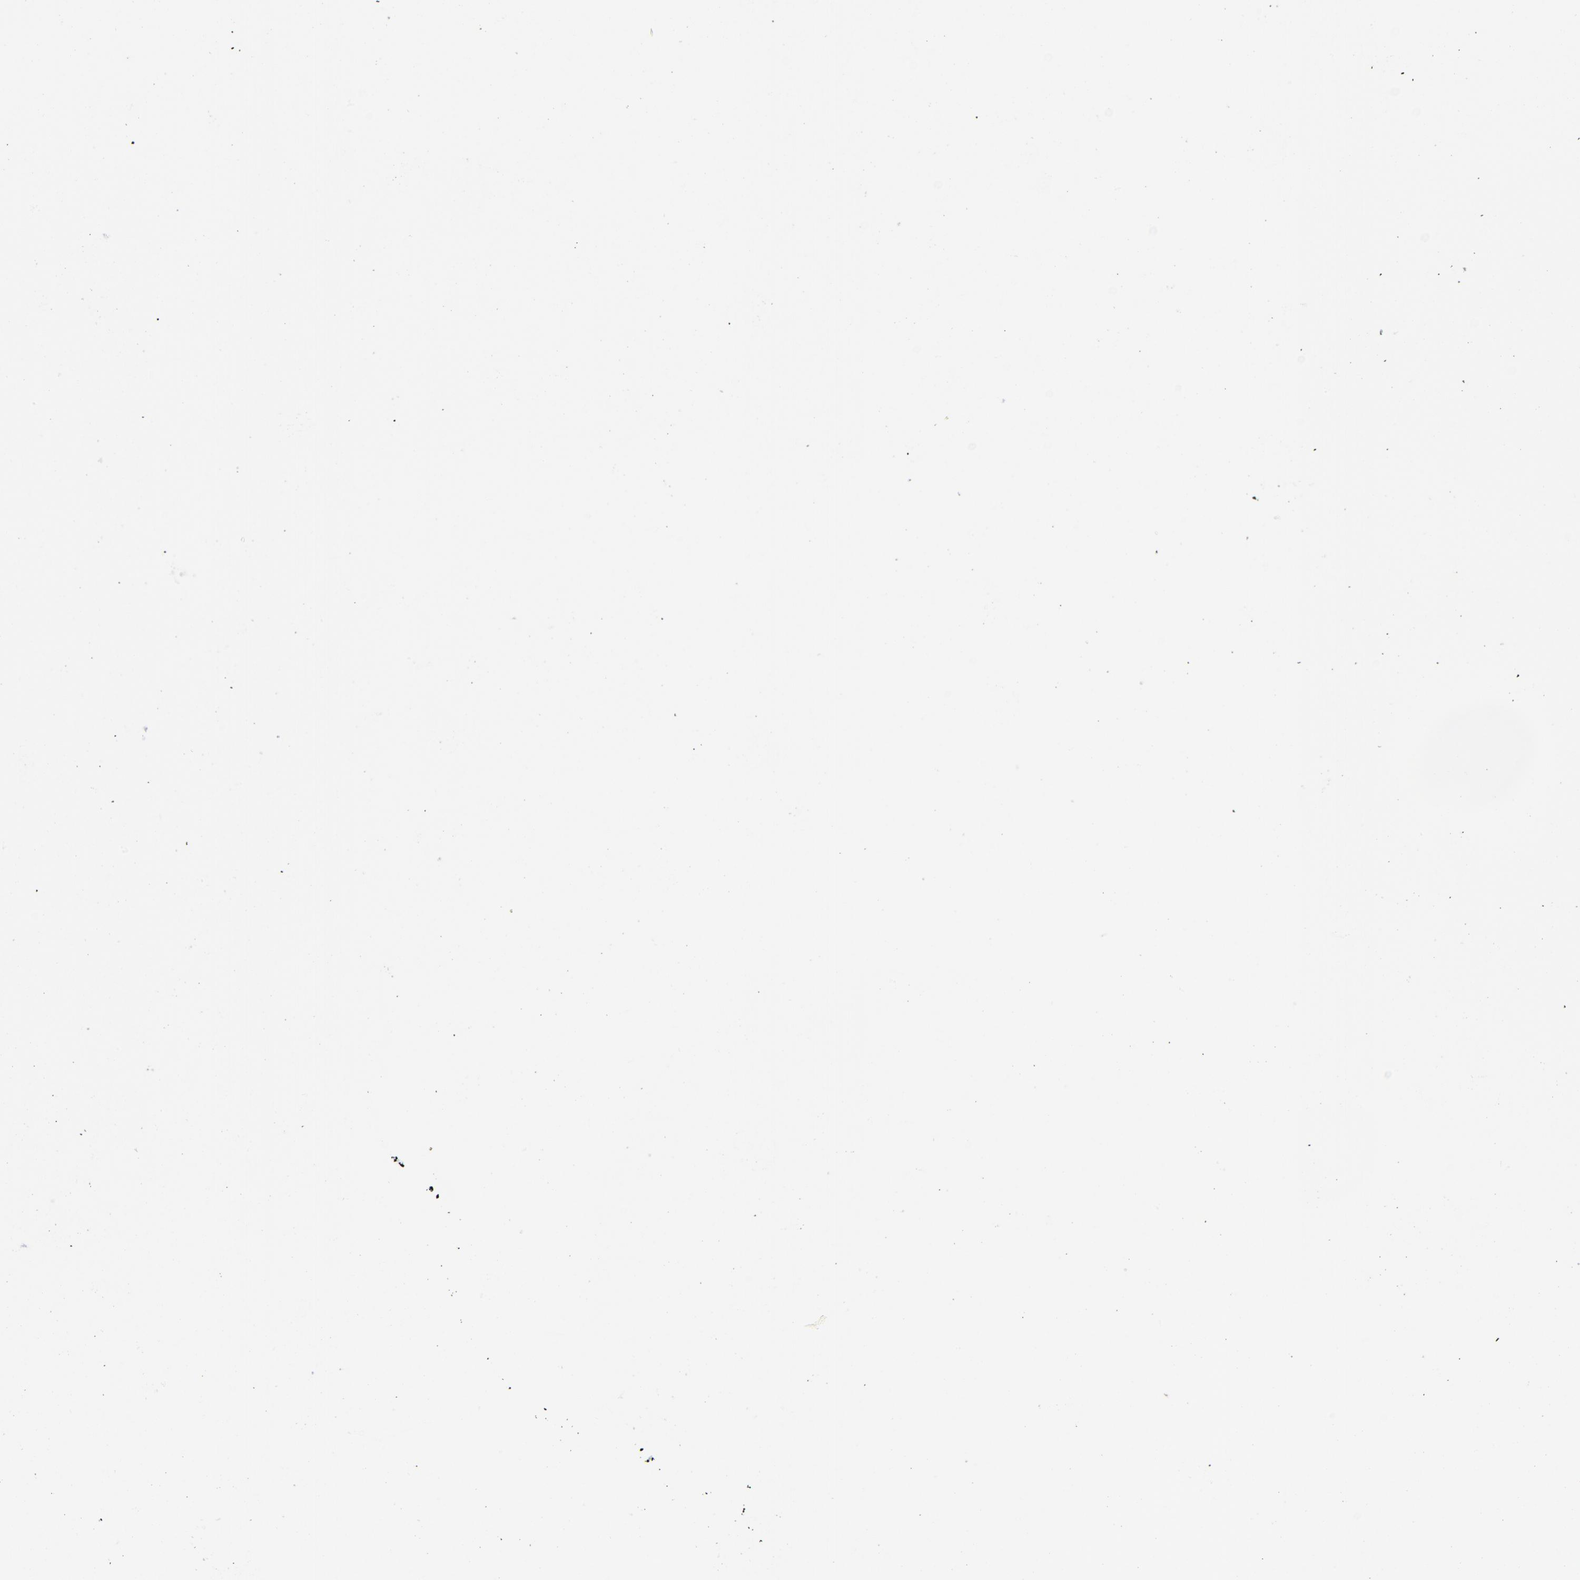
{"staining": {"intensity": "negative", "quantity": "none", "location": "none"}, "tissue": "carcinoid", "cell_type": "Tumor cells", "image_type": "cancer", "snomed": [{"axis": "morphology", "description": "Carcinoid, malignant, NOS"}, {"axis": "topography", "description": "Pancreas"}], "caption": "Immunohistochemistry (IHC) of carcinoid reveals no expression in tumor cells. (DAB IHC with hematoxylin counter stain).", "gene": "STAT5A", "patient": {"sex": "male", "age": 41}}